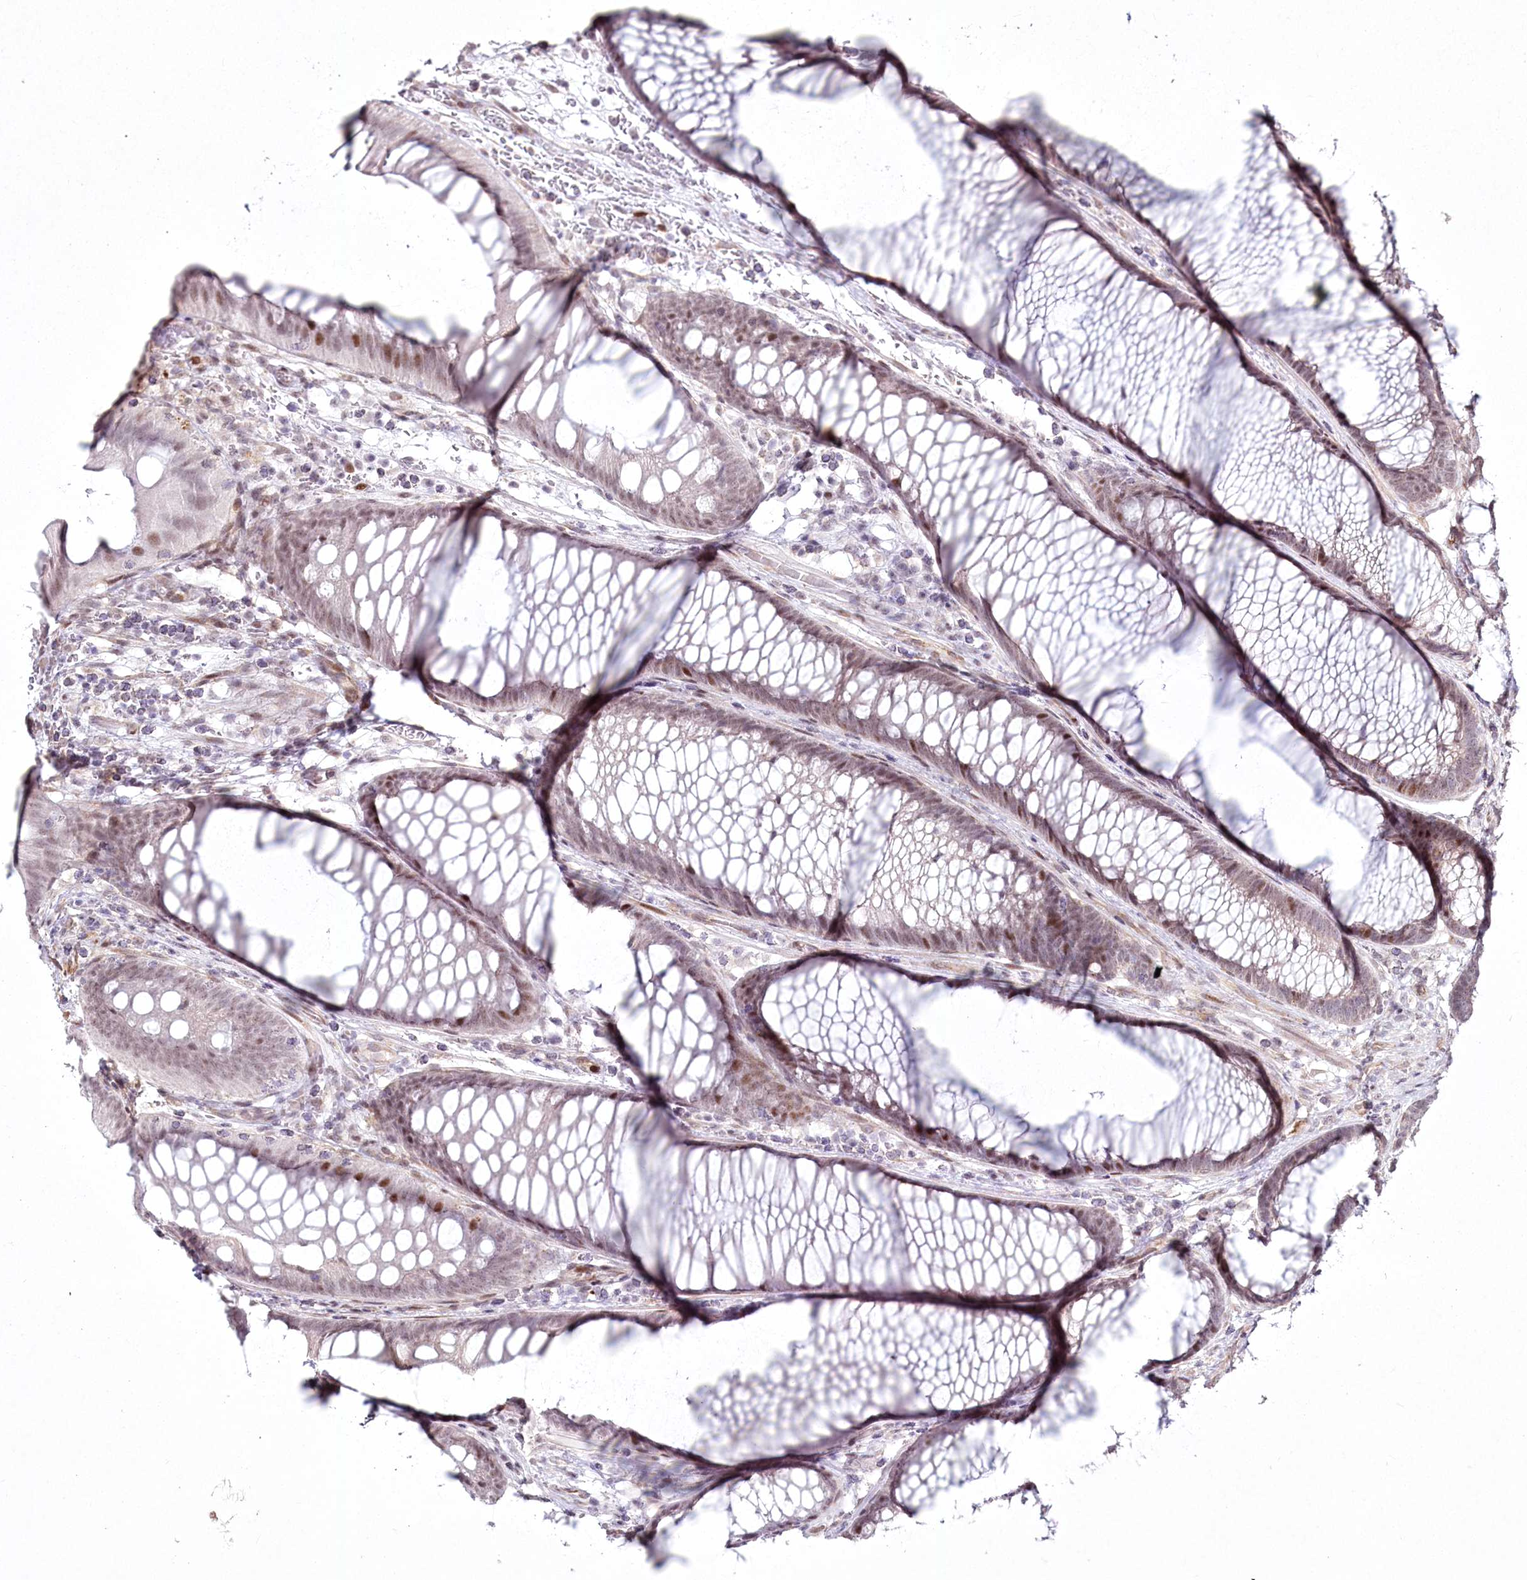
{"staining": {"intensity": "weak", "quantity": "25%-75%", "location": "nuclear"}, "tissue": "colon", "cell_type": "Endothelial cells", "image_type": "normal", "snomed": [{"axis": "morphology", "description": "Normal tissue, NOS"}, {"axis": "topography", "description": "Colon"}], "caption": "Immunohistochemistry staining of benign colon, which displays low levels of weak nuclear positivity in about 25%-75% of endothelial cells indicating weak nuclear protein staining. The staining was performed using DAB (3,3'-diaminobenzidine) (brown) for protein detection and nuclei were counterstained in hematoxylin (blue).", "gene": "YBX3", "patient": {"sex": "female", "age": 82}}